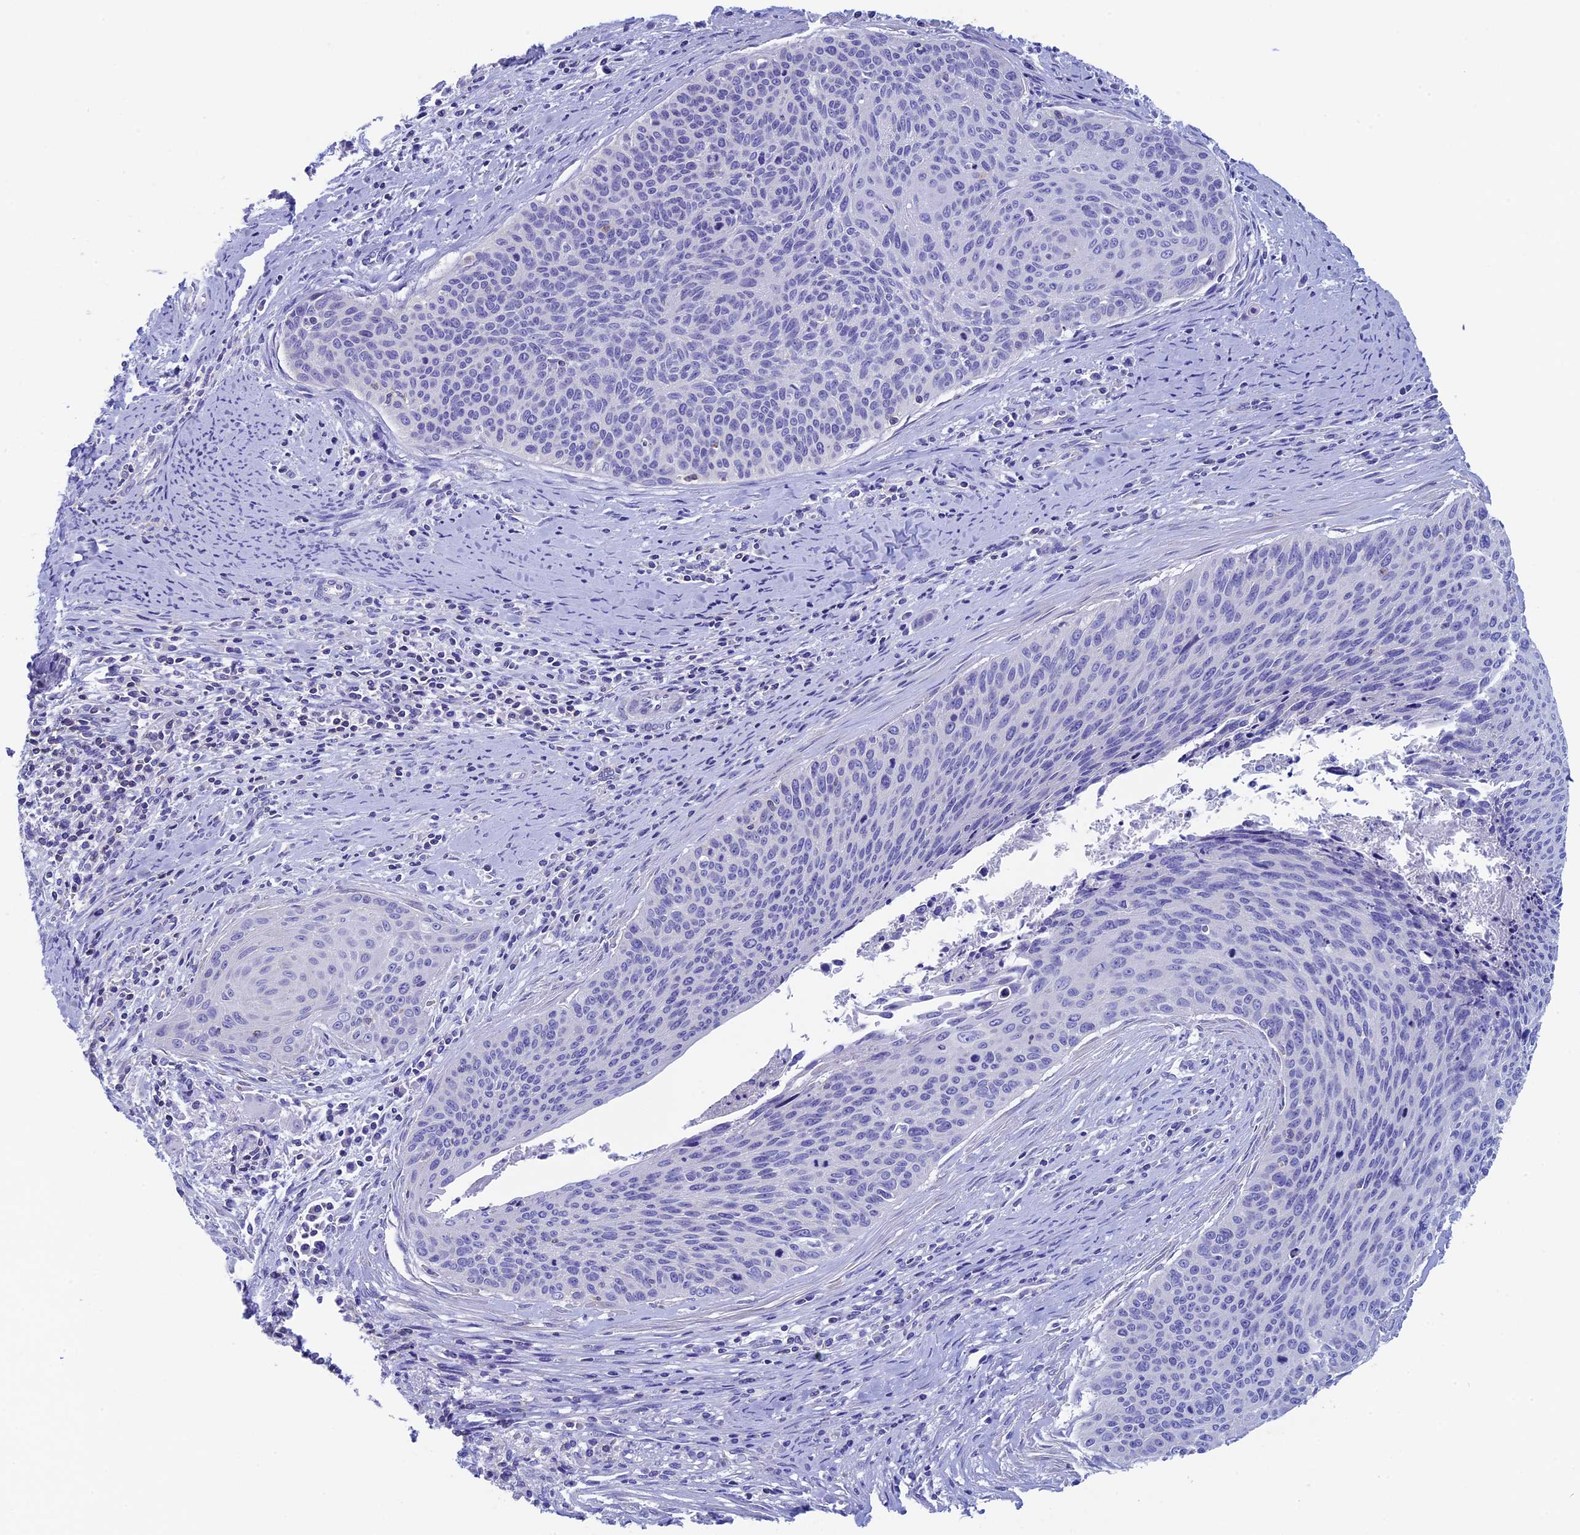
{"staining": {"intensity": "negative", "quantity": "none", "location": "none"}, "tissue": "cervical cancer", "cell_type": "Tumor cells", "image_type": "cancer", "snomed": [{"axis": "morphology", "description": "Squamous cell carcinoma, NOS"}, {"axis": "topography", "description": "Cervix"}], "caption": "Protein analysis of cervical cancer (squamous cell carcinoma) demonstrates no significant expression in tumor cells.", "gene": "SEPTIN1", "patient": {"sex": "female", "age": 55}}